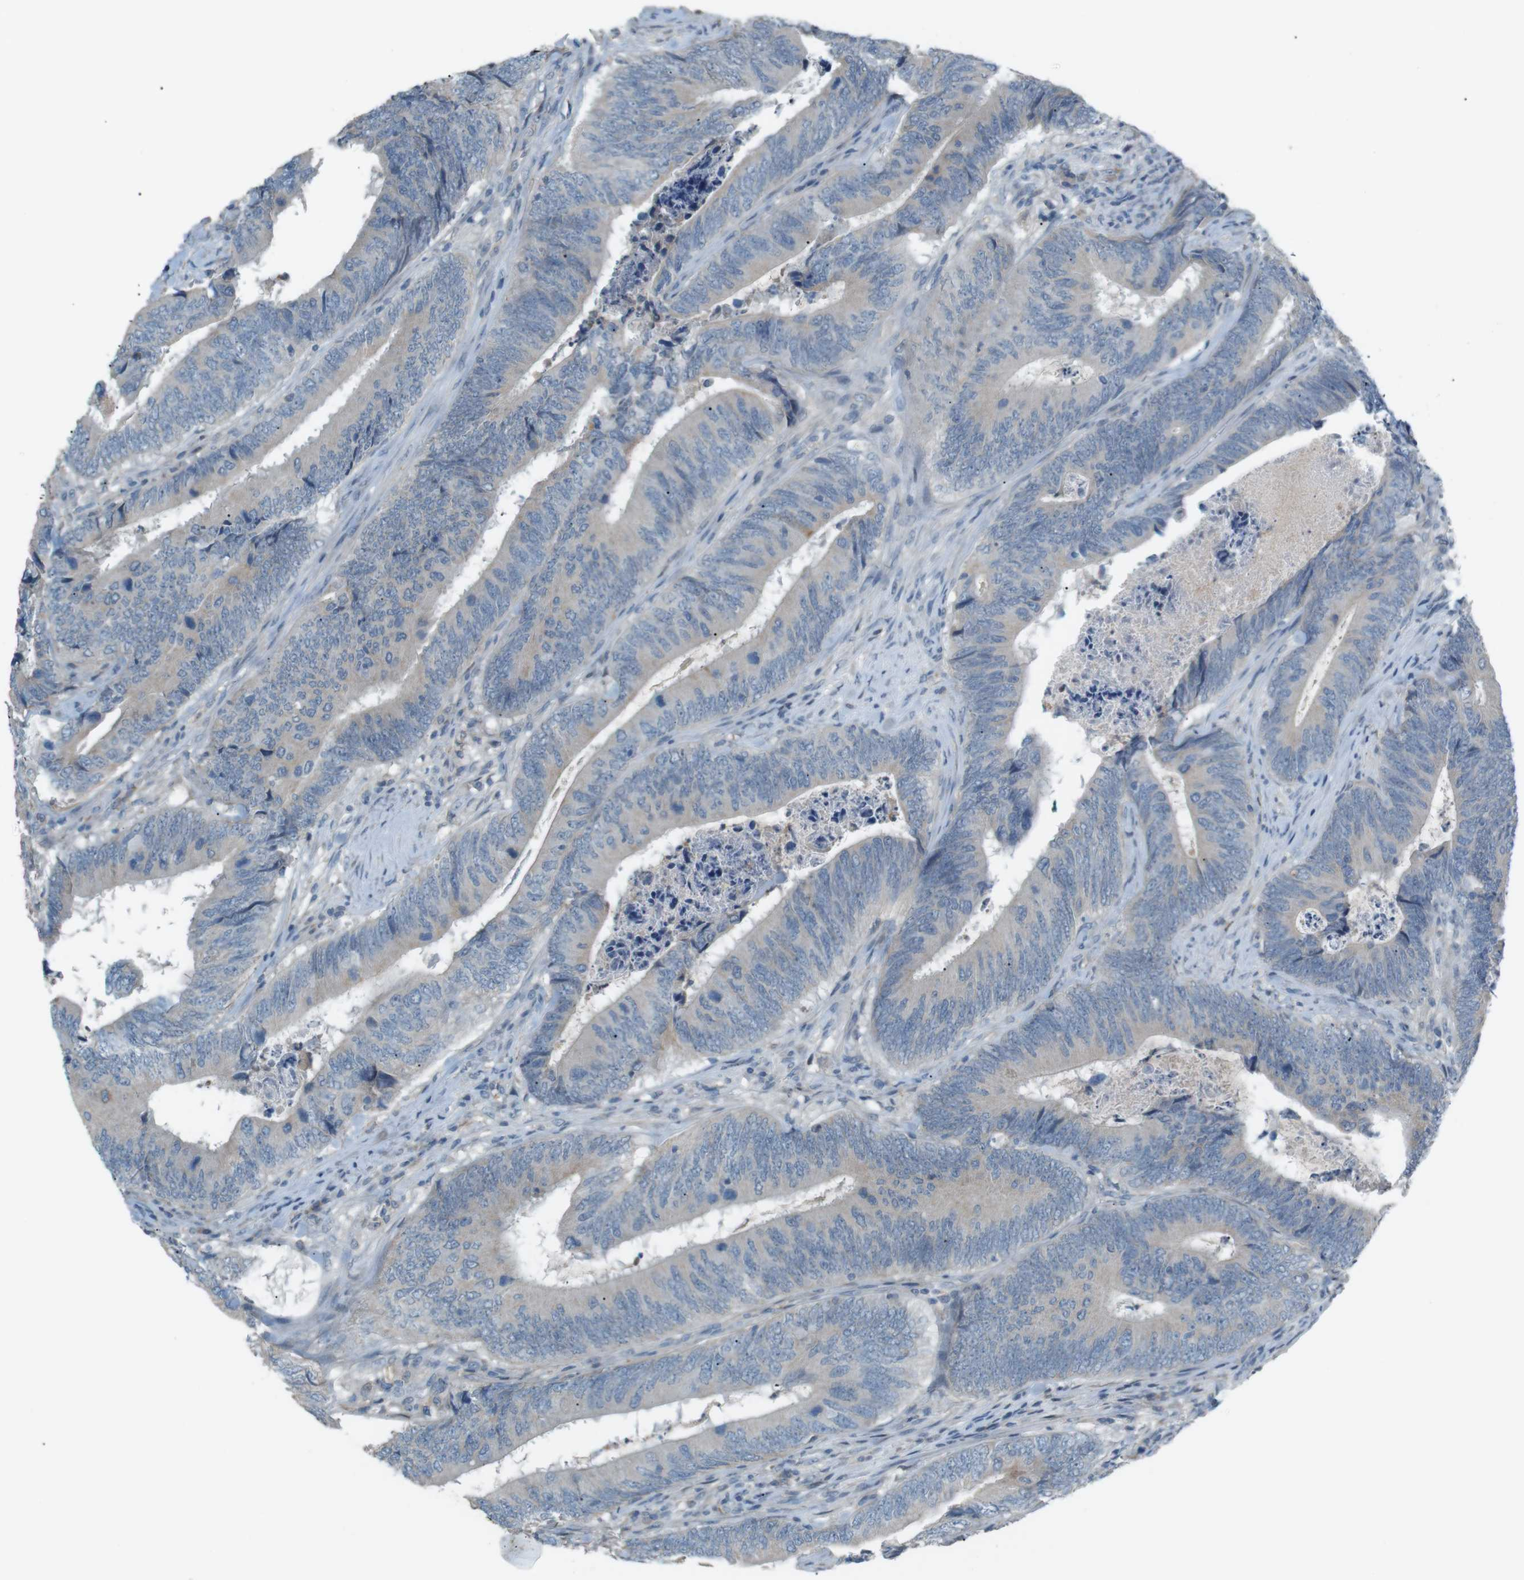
{"staining": {"intensity": "weak", "quantity": "<25%", "location": "cytoplasmic/membranous"}, "tissue": "colorectal cancer", "cell_type": "Tumor cells", "image_type": "cancer", "snomed": [{"axis": "morphology", "description": "Normal tissue, NOS"}, {"axis": "morphology", "description": "Adenocarcinoma, NOS"}, {"axis": "topography", "description": "Colon"}], "caption": "Micrograph shows no significant protein staining in tumor cells of colorectal cancer.", "gene": "RTN3", "patient": {"sex": "male", "age": 56}}